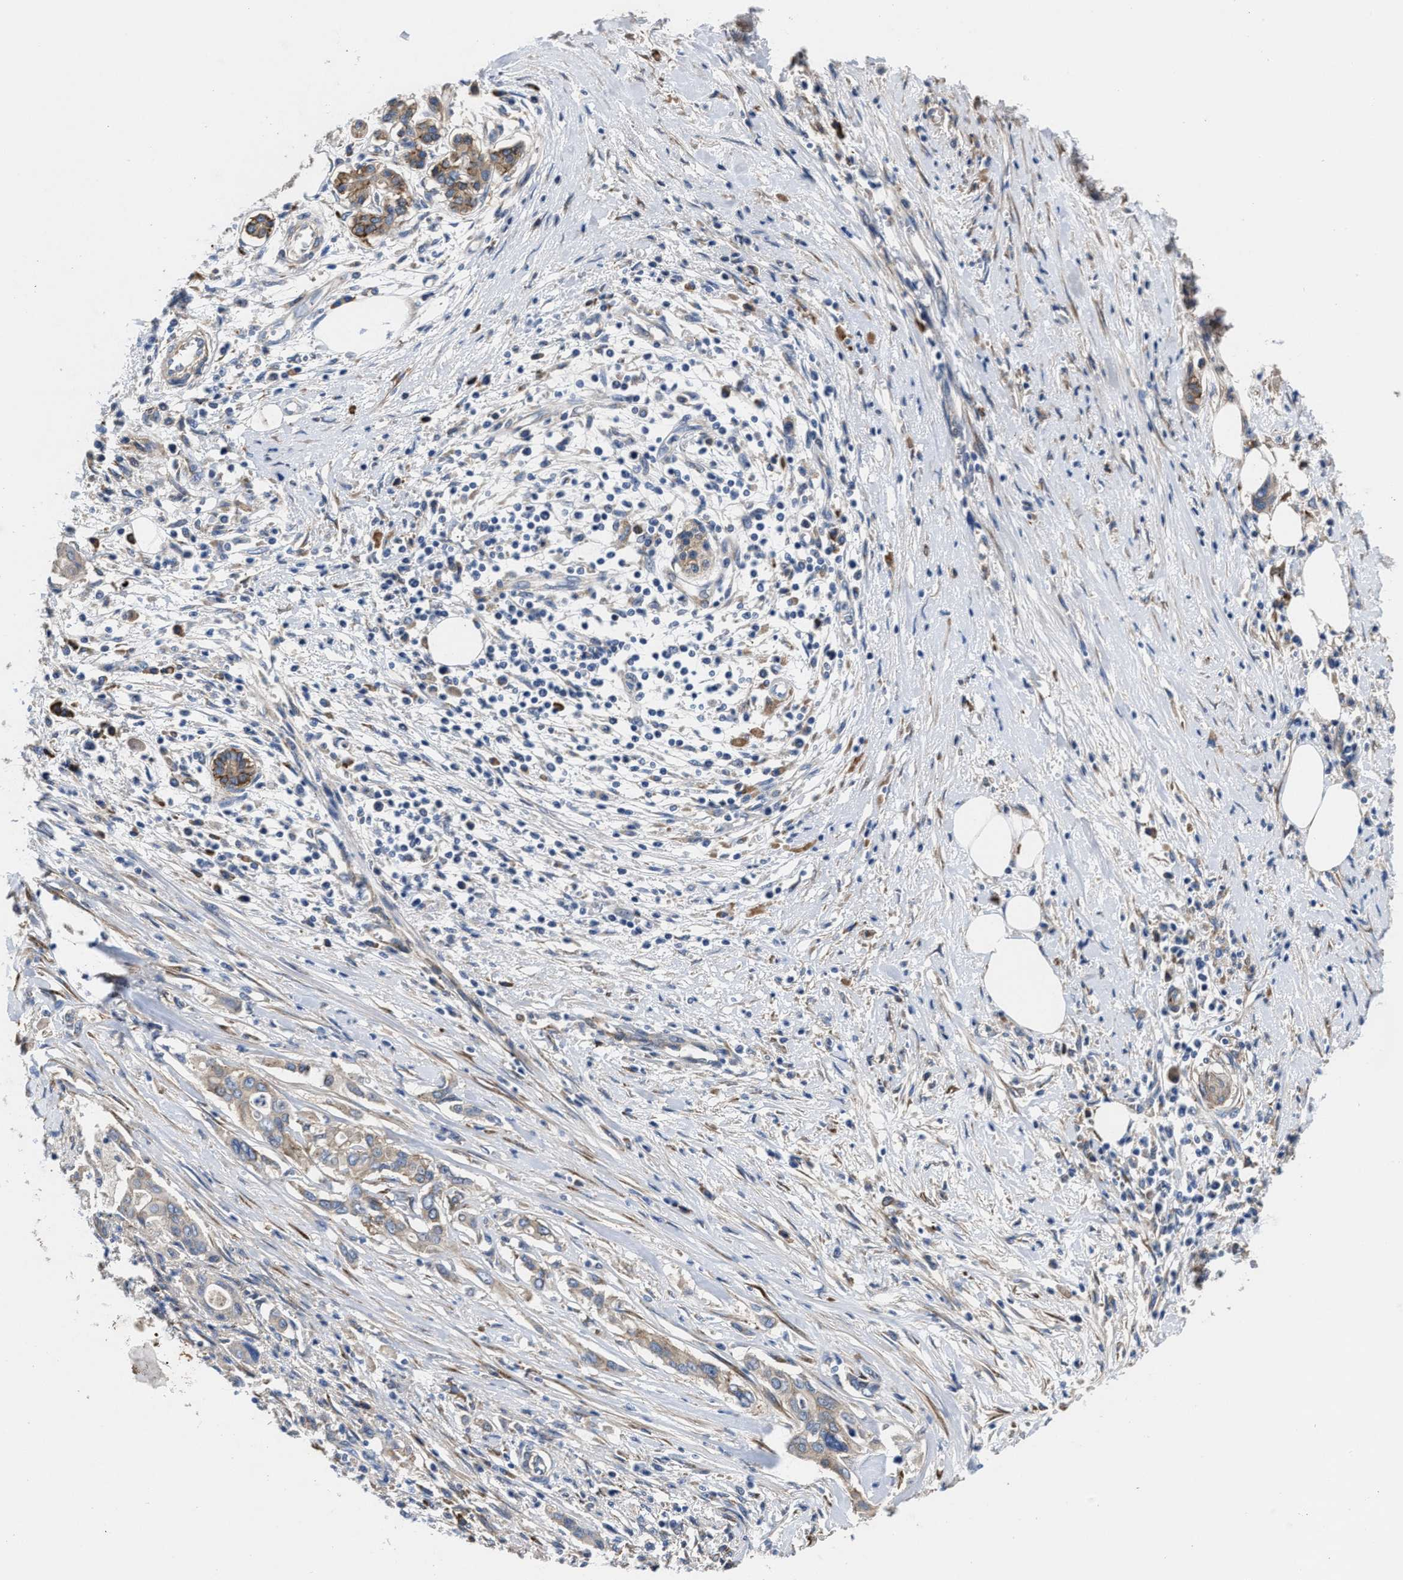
{"staining": {"intensity": "moderate", "quantity": "25%-75%", "location": "cytoplasmic/membranous"}, "tissue": "pancreatic cancer", "cell_type": "Tumor cells", "image_type": "cancer", "snomed": [{"axis": "morphology", "description": "Adenocarcinoma, NOS"}, {"axis": "topography", "description": "Pancreas"}], "caption": "Pancreatic cancer was stained to show a protein in brown. There is medium levels of moderate cytoplasmic/membranous staining in approximately 25%-75% of tumor cells.", "gene": "SLC12A2", "patient": {"sex": "male", "age": 58}}